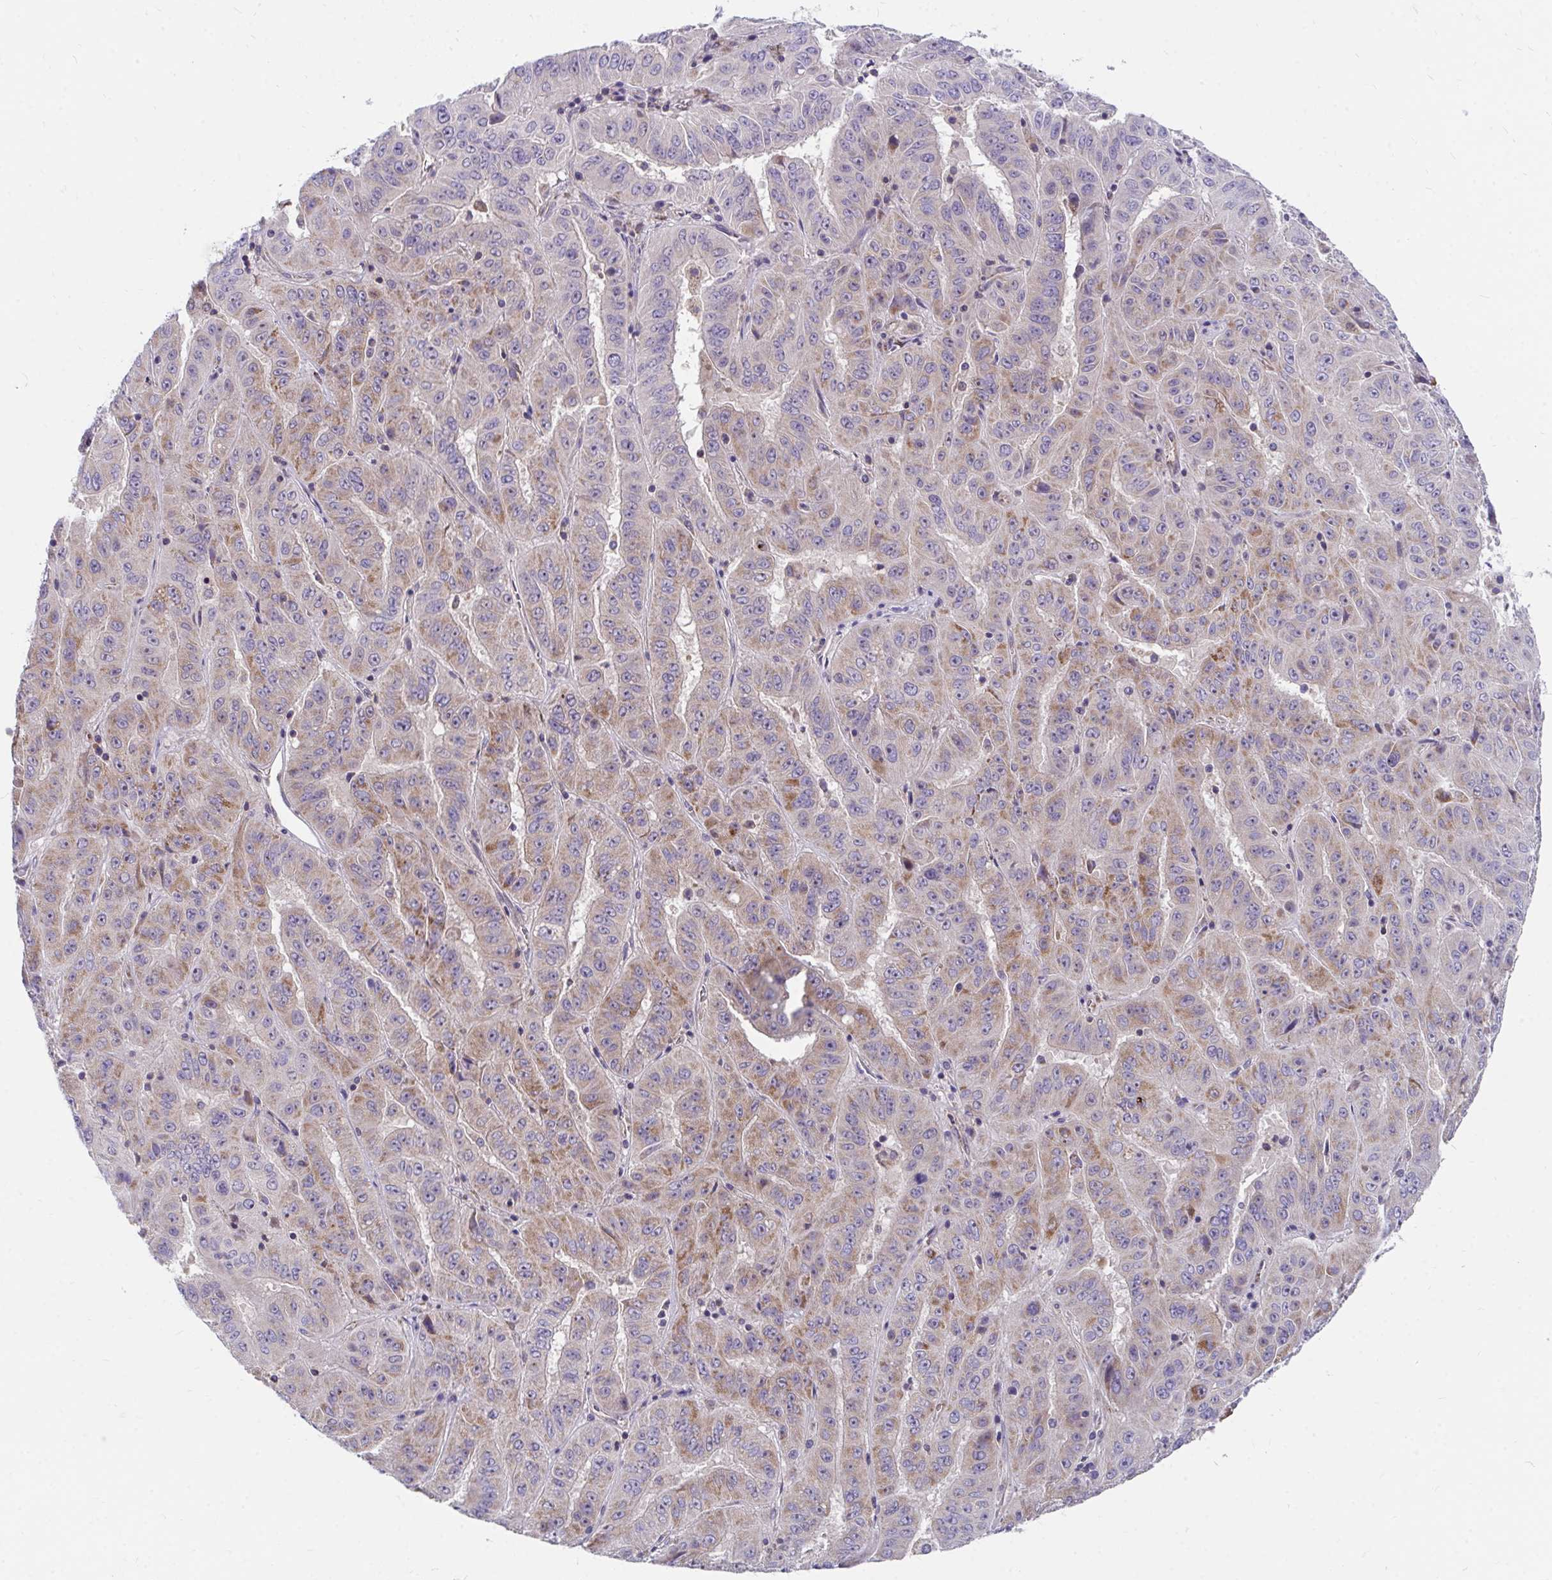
{"staining": {"intensity": "moderate", "quantity": "25%-75%", "location": "cytoplasmic/membranous"}, "tissue": "pancreatic cancer", "cell_type": "Tumor cells", "image_type": "cancer", "snomed": [{"axis": "morphology", "description": "Adenocarcinoma, NOS"}, {"axis": "topography", "description": "Pancreas"}], "caption": "A high-resolution micrograph shows IHC staining of adenocarcinoma (pancreatic), which shows moderate cytoplasmic/membranous staining in approximately 25%-75% of tumor cells. Using DAB (3,3'-diaminobenzidine) (brown) and hematoxylin (blue) stains, captured at high magnification using brightfield microscopy.", "gene": "FHIP1B", "patient": {"sex": "male", "age": 63}}